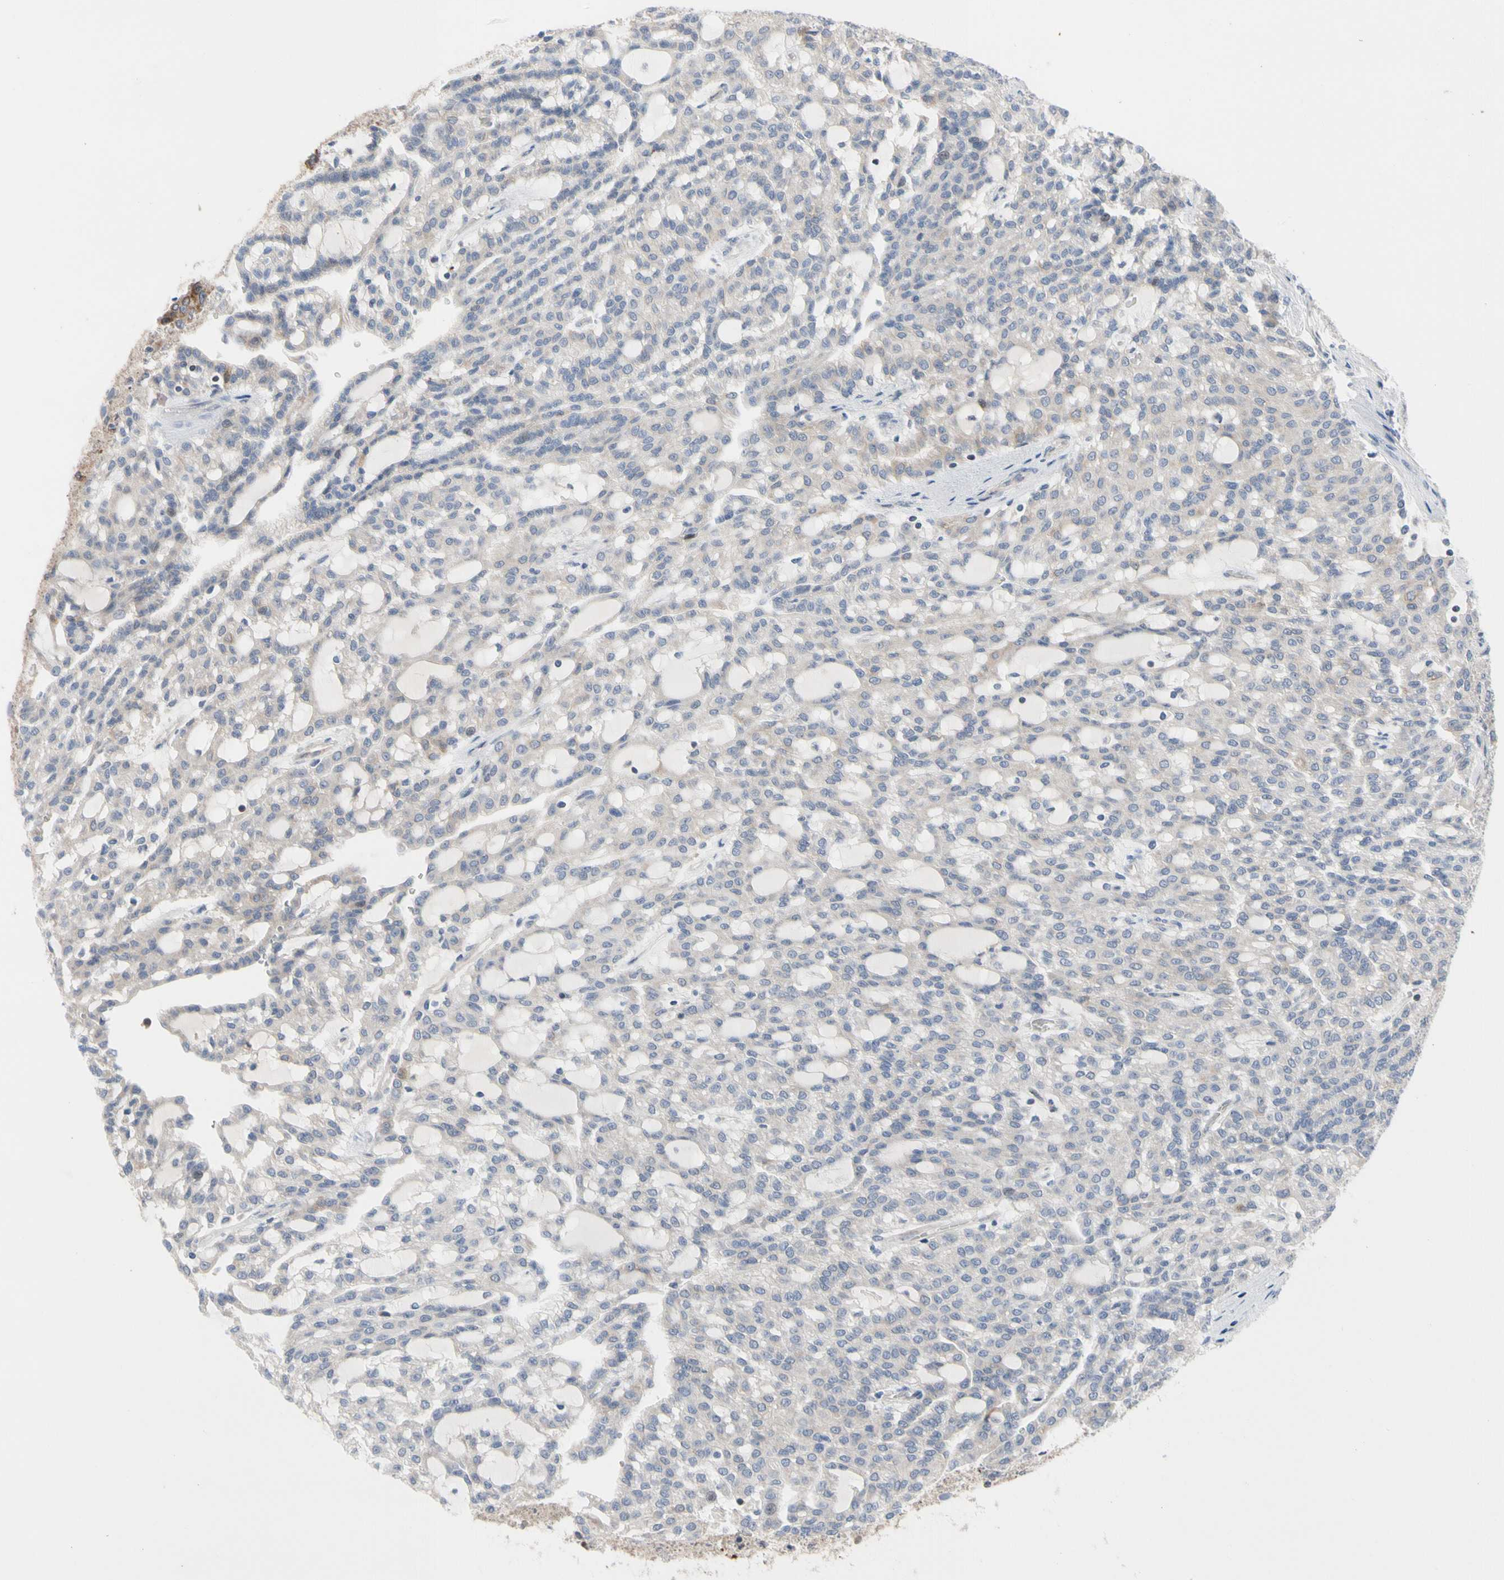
{"staining": {"intensity": "weak", "quantity": "25%-75%", "location": "cytoplasmic/membranous"}, "tissue": "renal cancer", "cell_type": "Tumor cells", "image_type": "cancer", "snomed": [{"axis": "morphology", "description": "Adenocarcinoma, NOS"}, {"axis": "topography", "description": "Kidney"}], "caption": "Immunohistochemistry (IHC) image of neoplastic tissue: human renal cancer stained using IHC demonstrates low levels of weak protein expression localized specifically in the cytoplasmic/membranous of tumor cells, appearing as a cytoplasmic/membranous brown color.", "gene": "MCL1", "patient": {"sex": "male", "age": 63}}